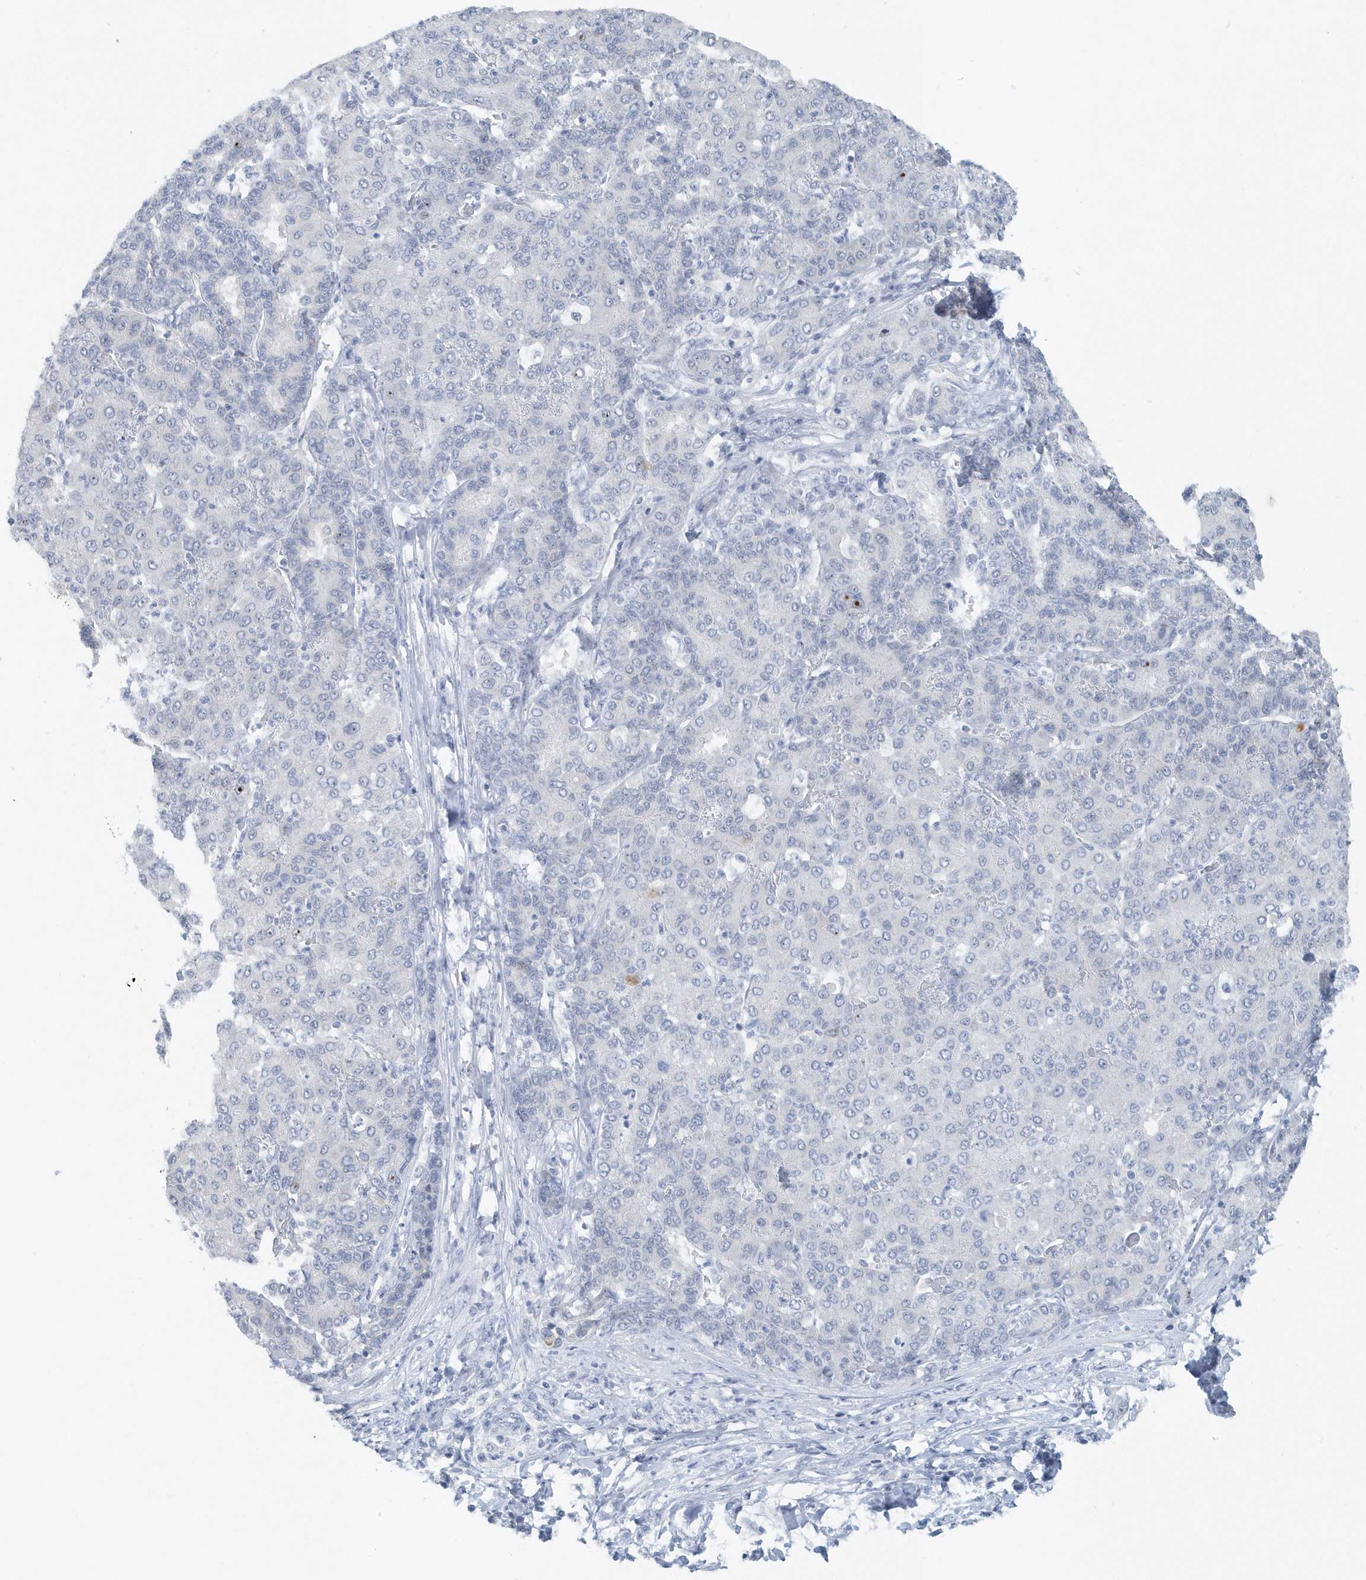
{"staining": {"intensity": "negative", "quantity": "none", "location": "none"}, "tissue": "liver cancer", "cell_type": "Tumor cells", "image_type": "cancer", "snomed": [{"axis": "morphology", "description": "Carcinoma, Hepatocellular, NOS"}, {"axis": "topography", "description": "Liver"}], "caption": "There is no significant positivity in tumor cells of liver cancer (hepatocellular carcinoma).", "gene": "RPF2", "patient": {"sex": "male", "age": 65}}